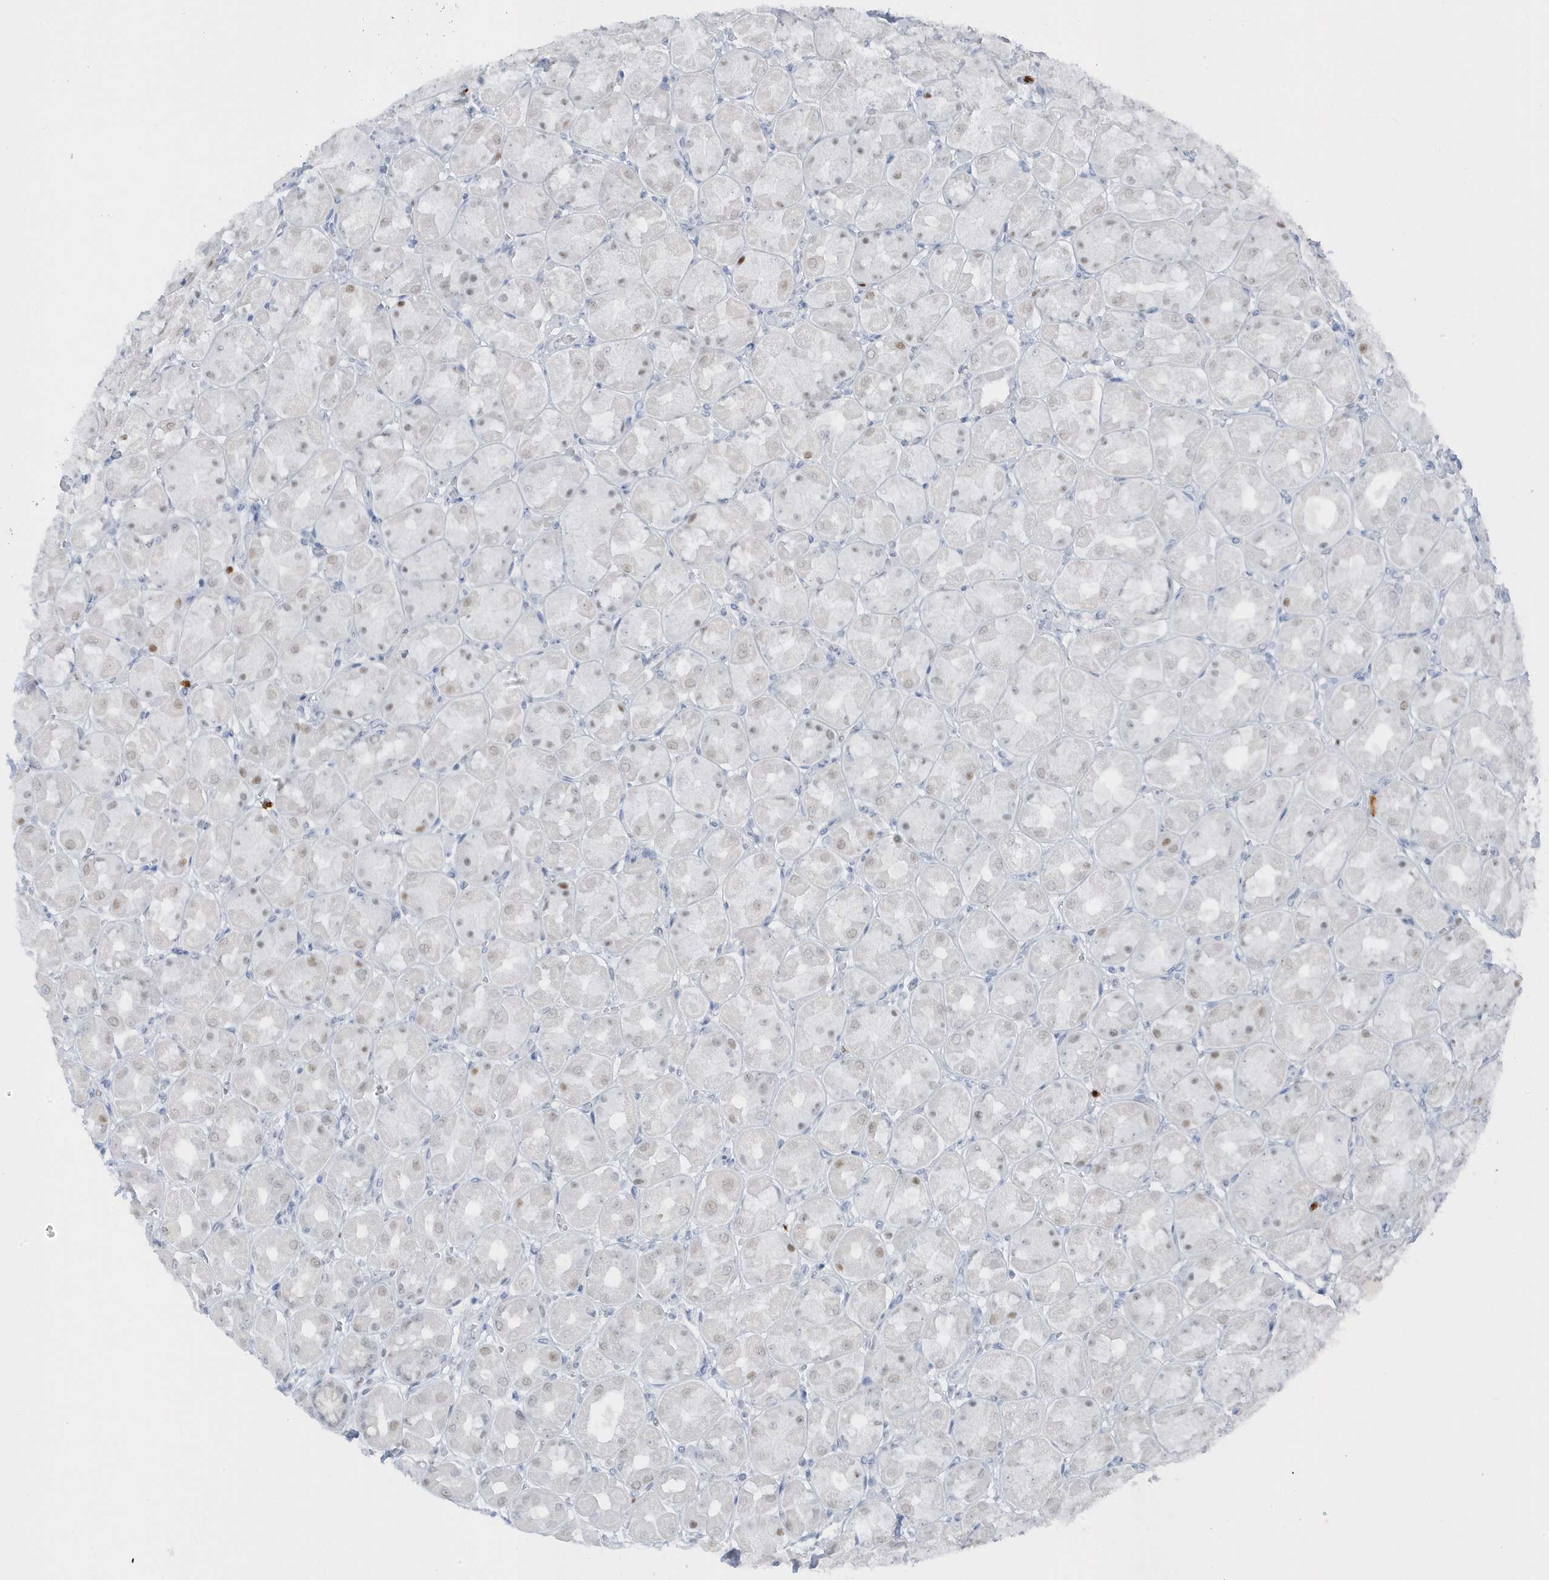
{"staining": {"intensity": "weak", "quantity": "<25%", "location": "nuclear"}, "tissue": "stomach", "cell_type": "Glandular cells", "image_type": "normal", "snomed": [{"axis": "morphology", "description": "Normal tissue, NOS"}, {"axis": "topography", "description": "Stomach, upper"}], "caption": "This is an immunohistochemistry histopathology image of unremarkable human stomach. There is no positivity in glandular cells.", "gene": "SMIM34", "patient": {"sex": "female", "age": 56}}